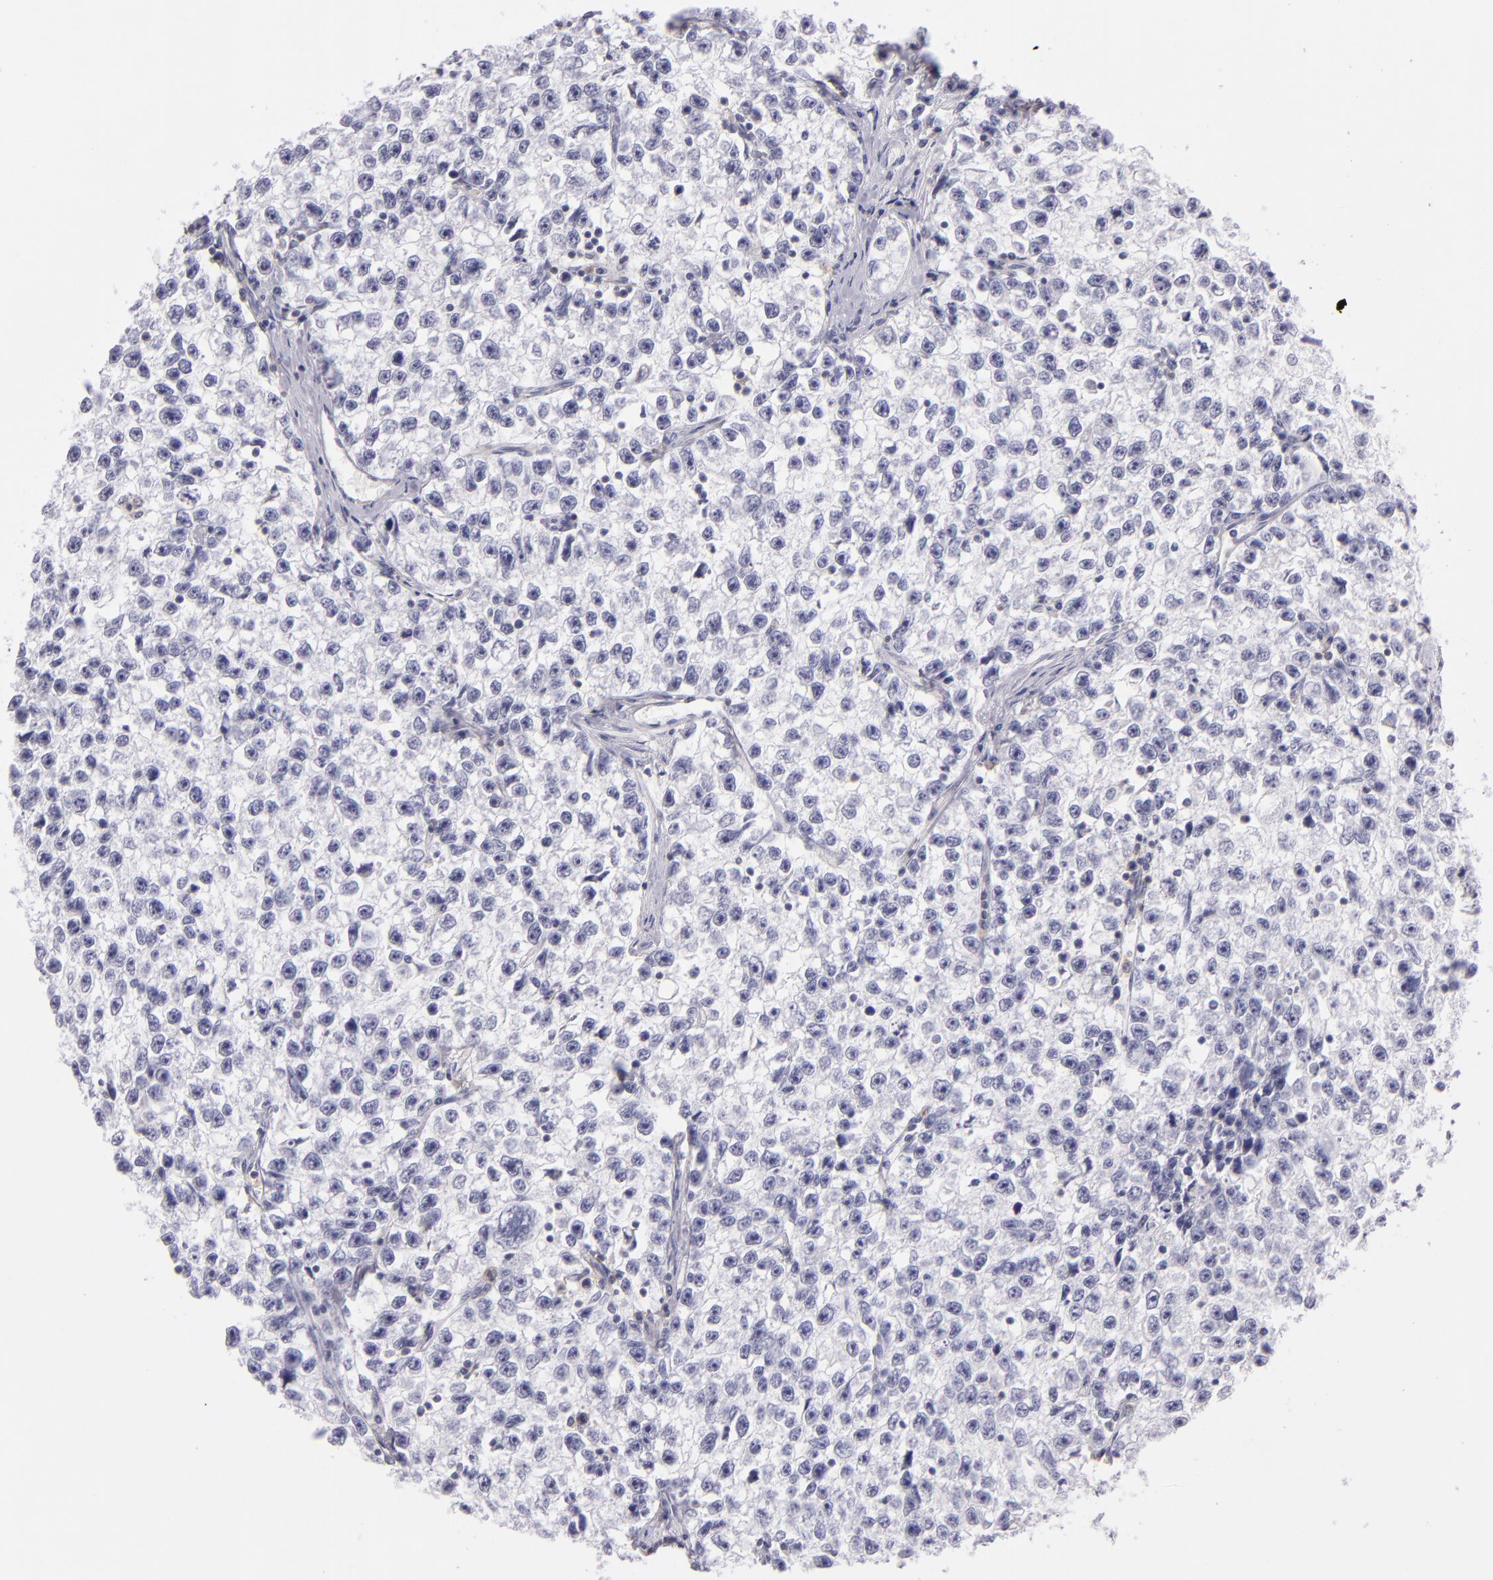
{"staining": {"intensity": "negative", "quantity": "none", "location": "none"}, "tissue": "testis cancer", "cell_type": "Tumor cells", "image_type": "cancer", "snomed": [{"axis": "morphology", "description": "Seminoma, NOS"}, {"axis": "morphology", "description": "Carcinoma, Embryonal, NOS"}, {"axis": "topography", "description": "Testis"}], "caption": "Histopathology image shows no protein staining in tumor cells of testis embryonal carcinoma tissue.", "gene": "CD48", "patient": {"sex": "male", "age": 30}}